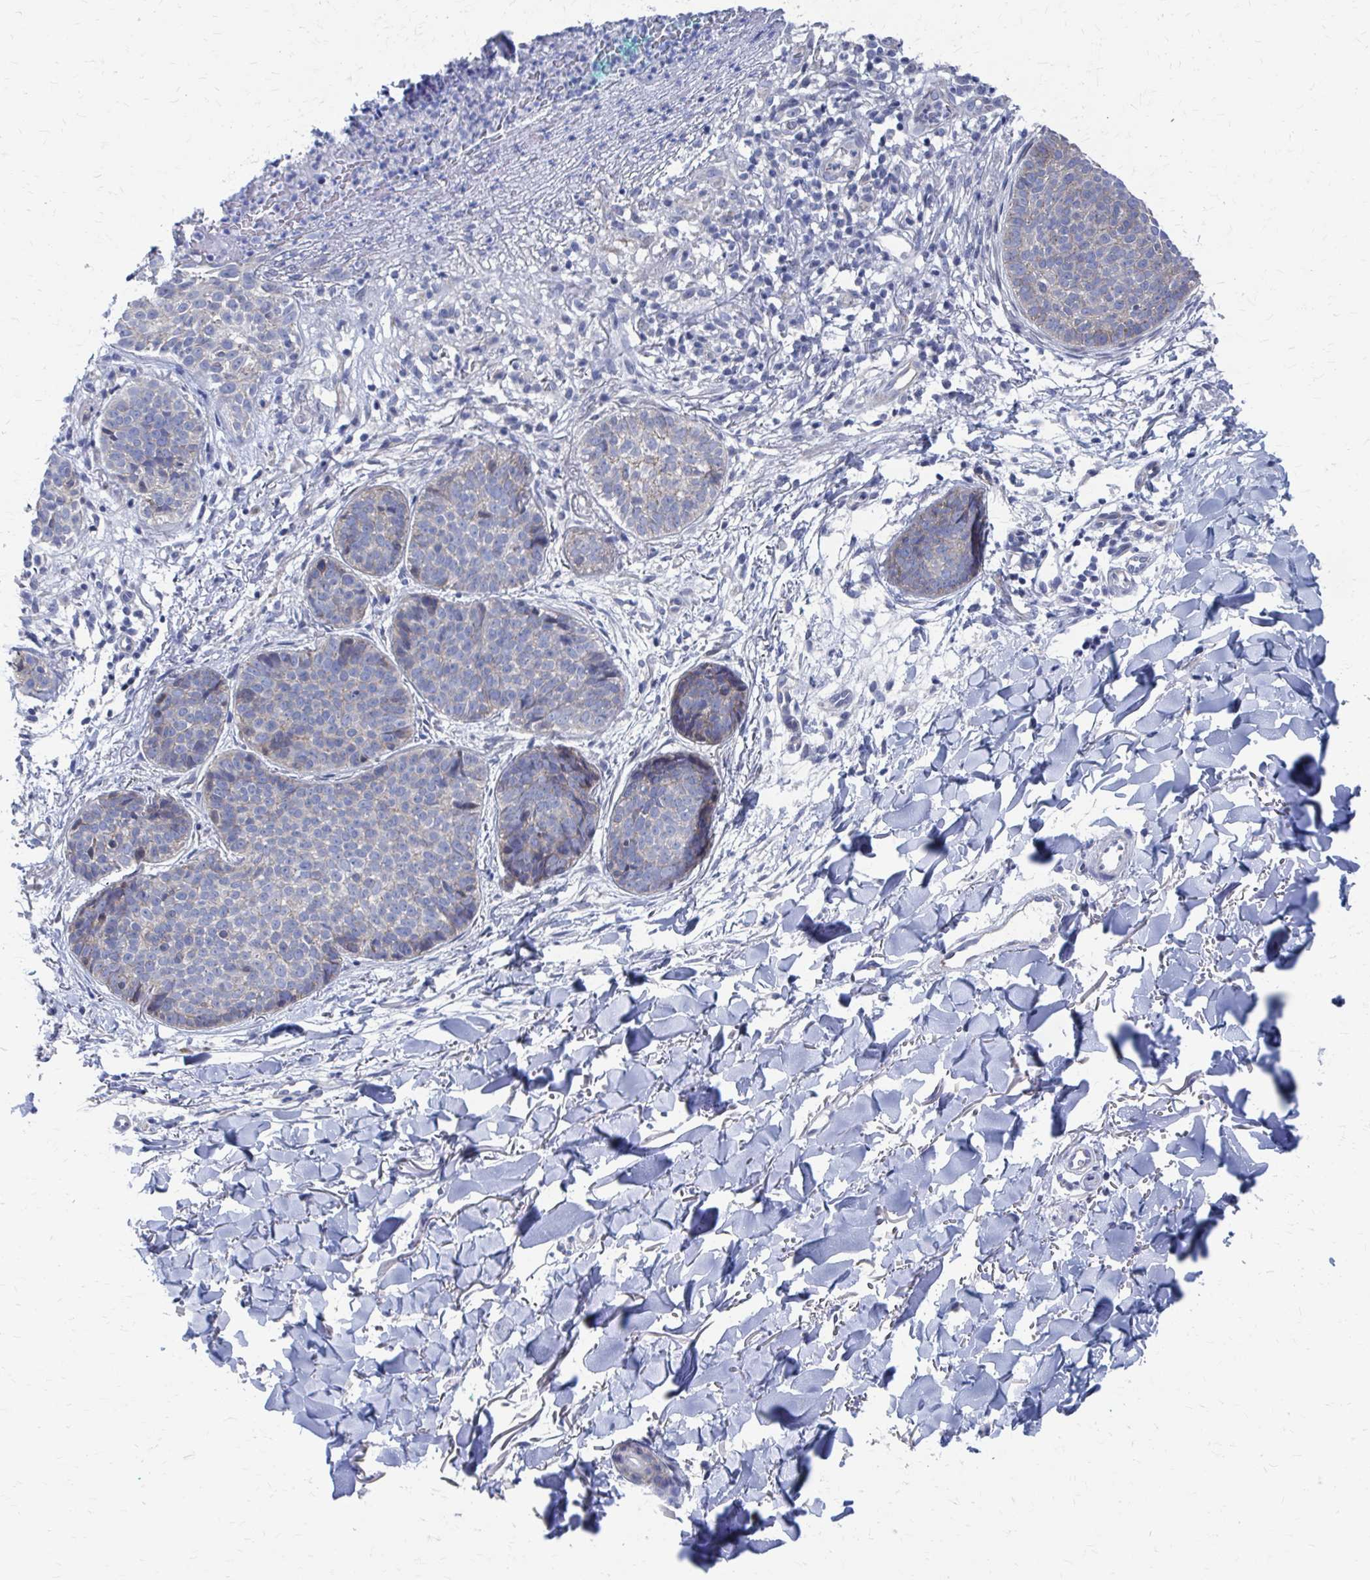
{"staining": {"intensity": "negative", "quantity": "none", "location": "none"}, "tissue": "skin cancer", "cell_type": "Tumor cells", "image_type": "cancer", "snomed": [{"axis": "morphology", "description": "Basal cell carcinoma"}, {"axis": "topography", "description": "Skin"}, {"axis": "topography", "description": "Skin of neck"}, {"axis": "topography", "description": "Skin of shoulder"}, {"axis": "topography", "description": "Skin of back"}], "caption": "An immunohistochemistry histopathology image of skin cancer is shown. There is no staining in tumor cells of skin cancer. (Brightfield microscopy of DAB IHC at high magnification).", "gene": "PLEKHG7", "patient": {"sex": "male", "age": 80}}